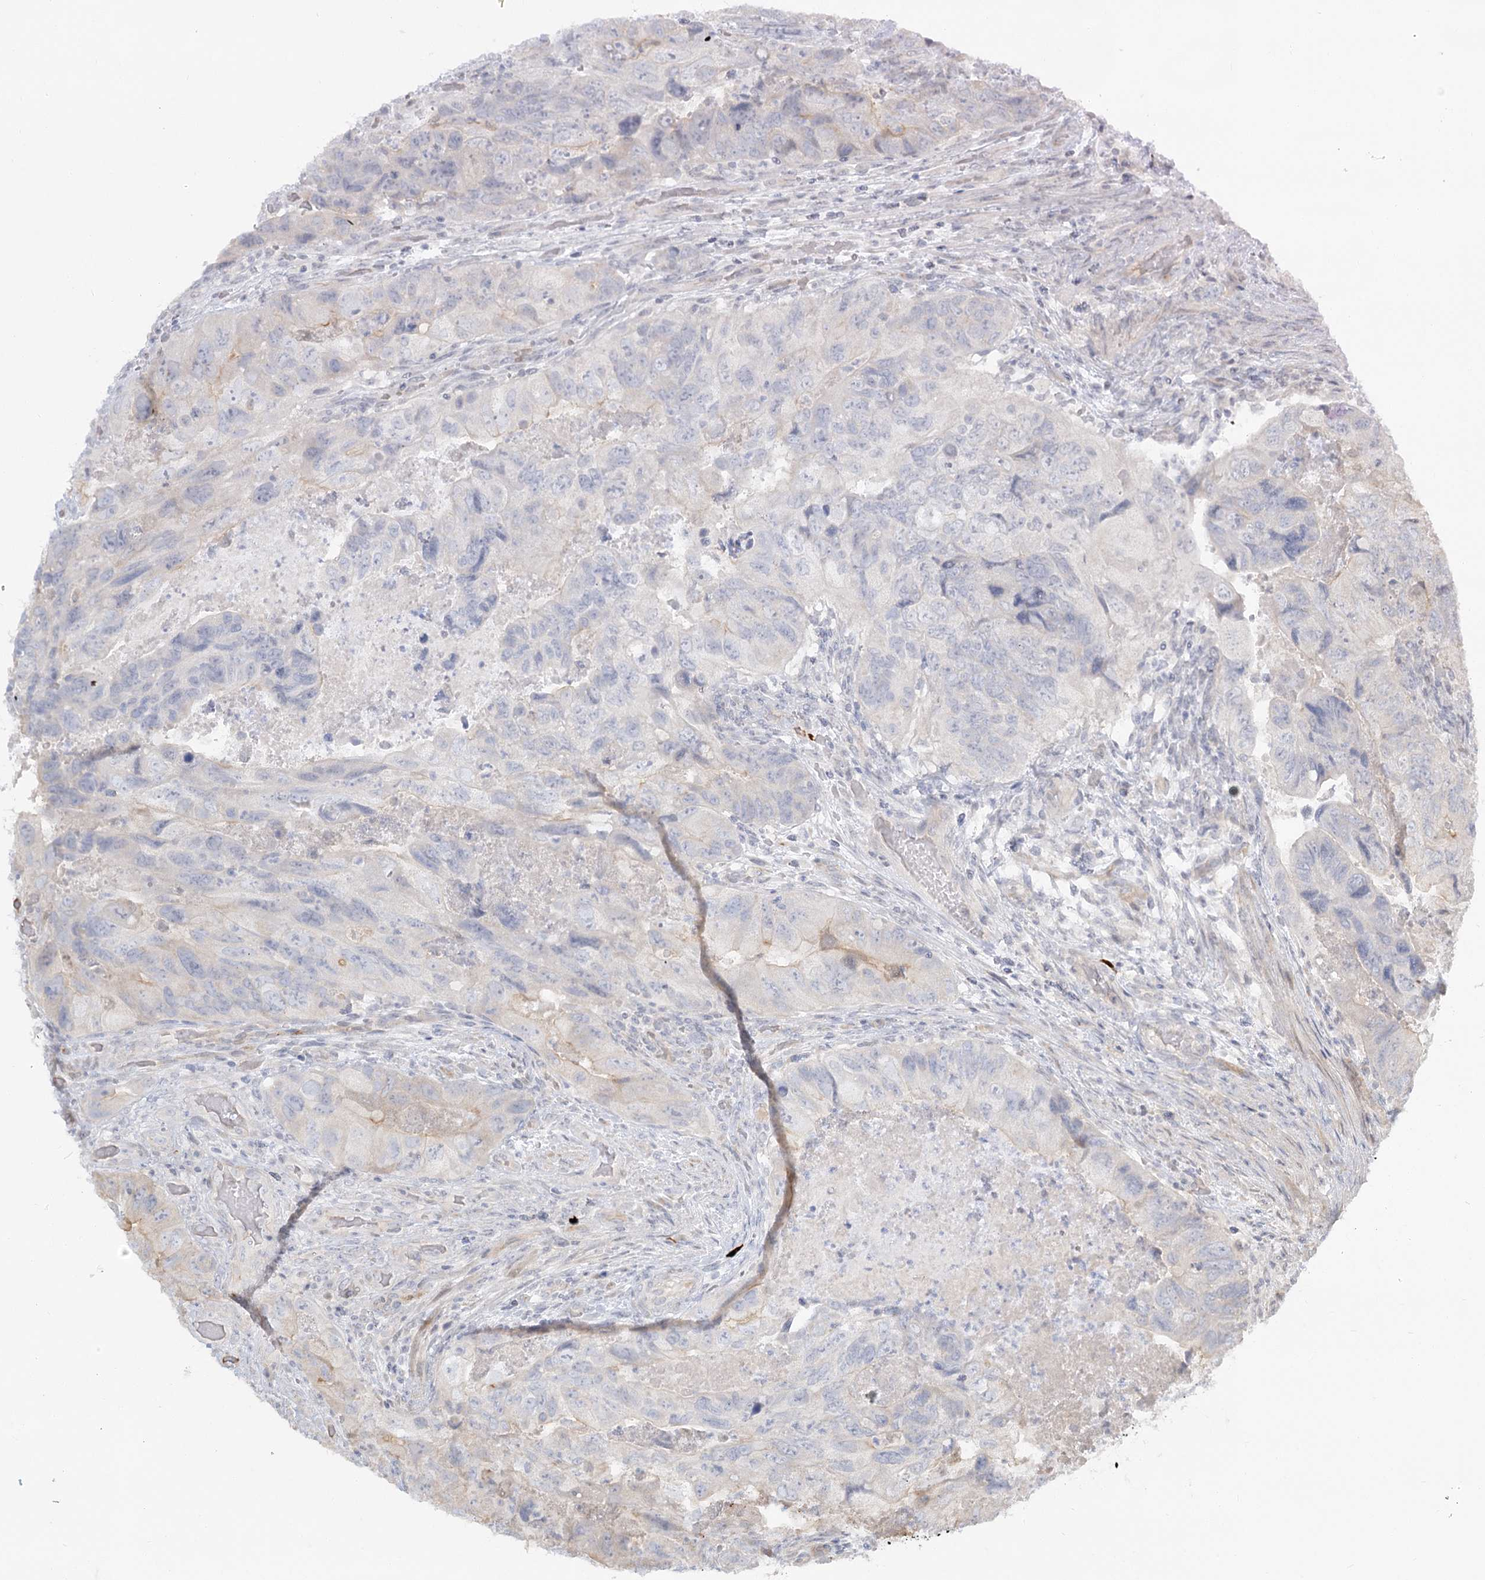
{"staining": {"intensity": "negative", "quantity": "none", "location": "none"}, "tissue": "colorectal cancer", "cell_type": "Tumor cells", "image_type": "cancer", "snomed": [{"axis": "morphology", "description": "Adenocarcinoma, NOS"}, {"axis": "topography", "description": "Rectum"}], "caption": "This histopathology image is of adenocarcinoma (colorectal) stained with immunohistochemistry to label a protein in brown with the nuclei are counter-stained blue. There is no positivity in tumor cells. The staining was performed using DAB (3,3'-diaminobenzidine) to visualize the protein expression in brown, while the nuclei were stained in blue with hematoxylin (Magnification: 20x).", "gene": "GUCY2C", "patient": {"sex": "male", "age": 63}}